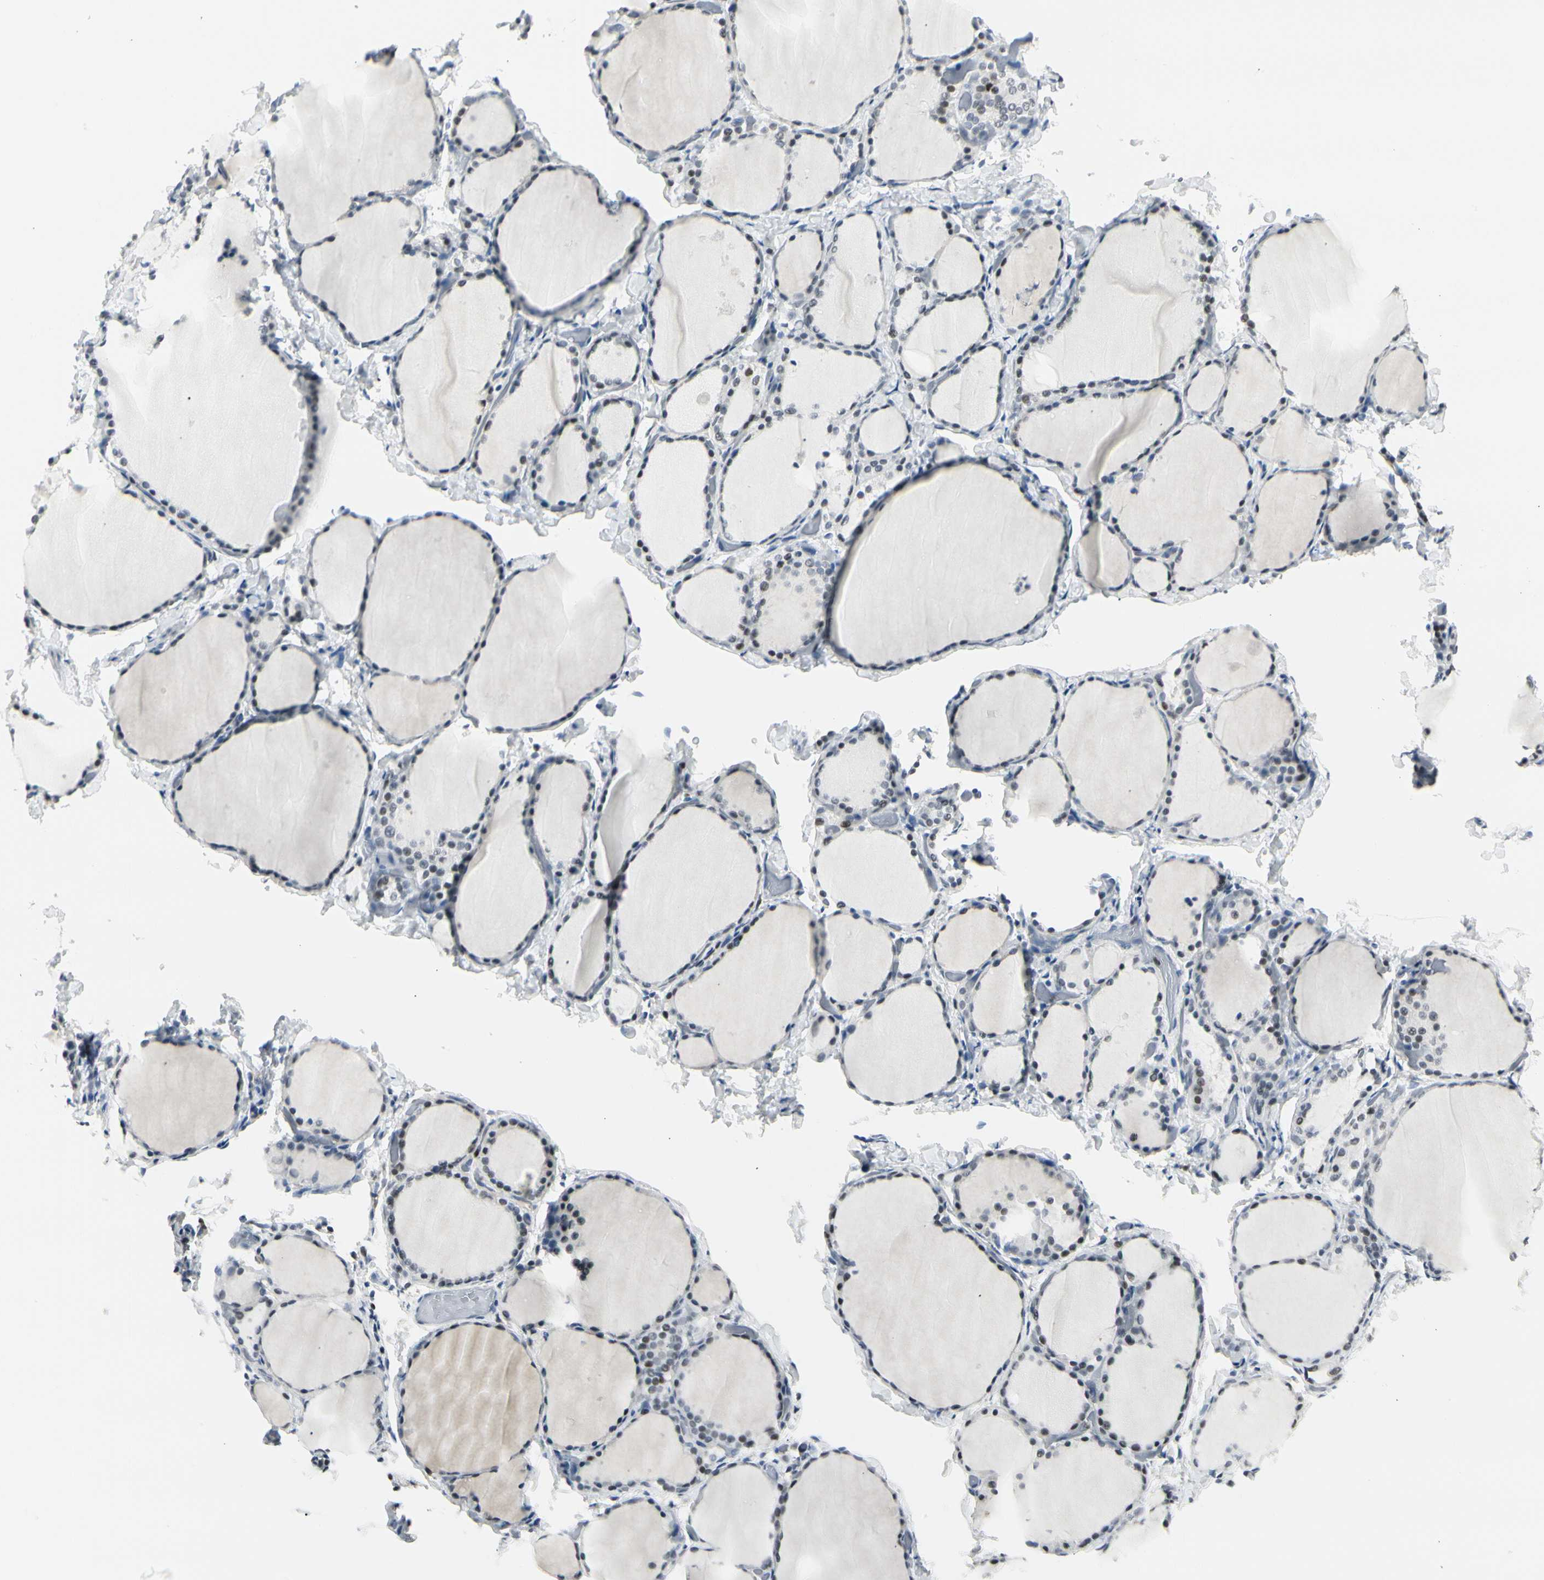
{"staining": {"intensity": "negative", "quantity": "none", "location": "none"}, "tissue": "thyroid gland", "cell_type": "Glandular cells", "image_type": "normal", "snomed": [{"axis": "morphology", "description": "Normal tissue, NOS"}, {"axis": "morphology", "description": "Papillary adenocarcinoma, NOS"}, {"axis": "topography", "description": "Thyroid gland"}], "caption": "High power microscopy micrograph of an IHC histopathology image of benign thyroid gland, revealing no significant positivity in glandular cells.", "gene": "ZBTB7B", "patient": {"sex": "female", "age": 30}}